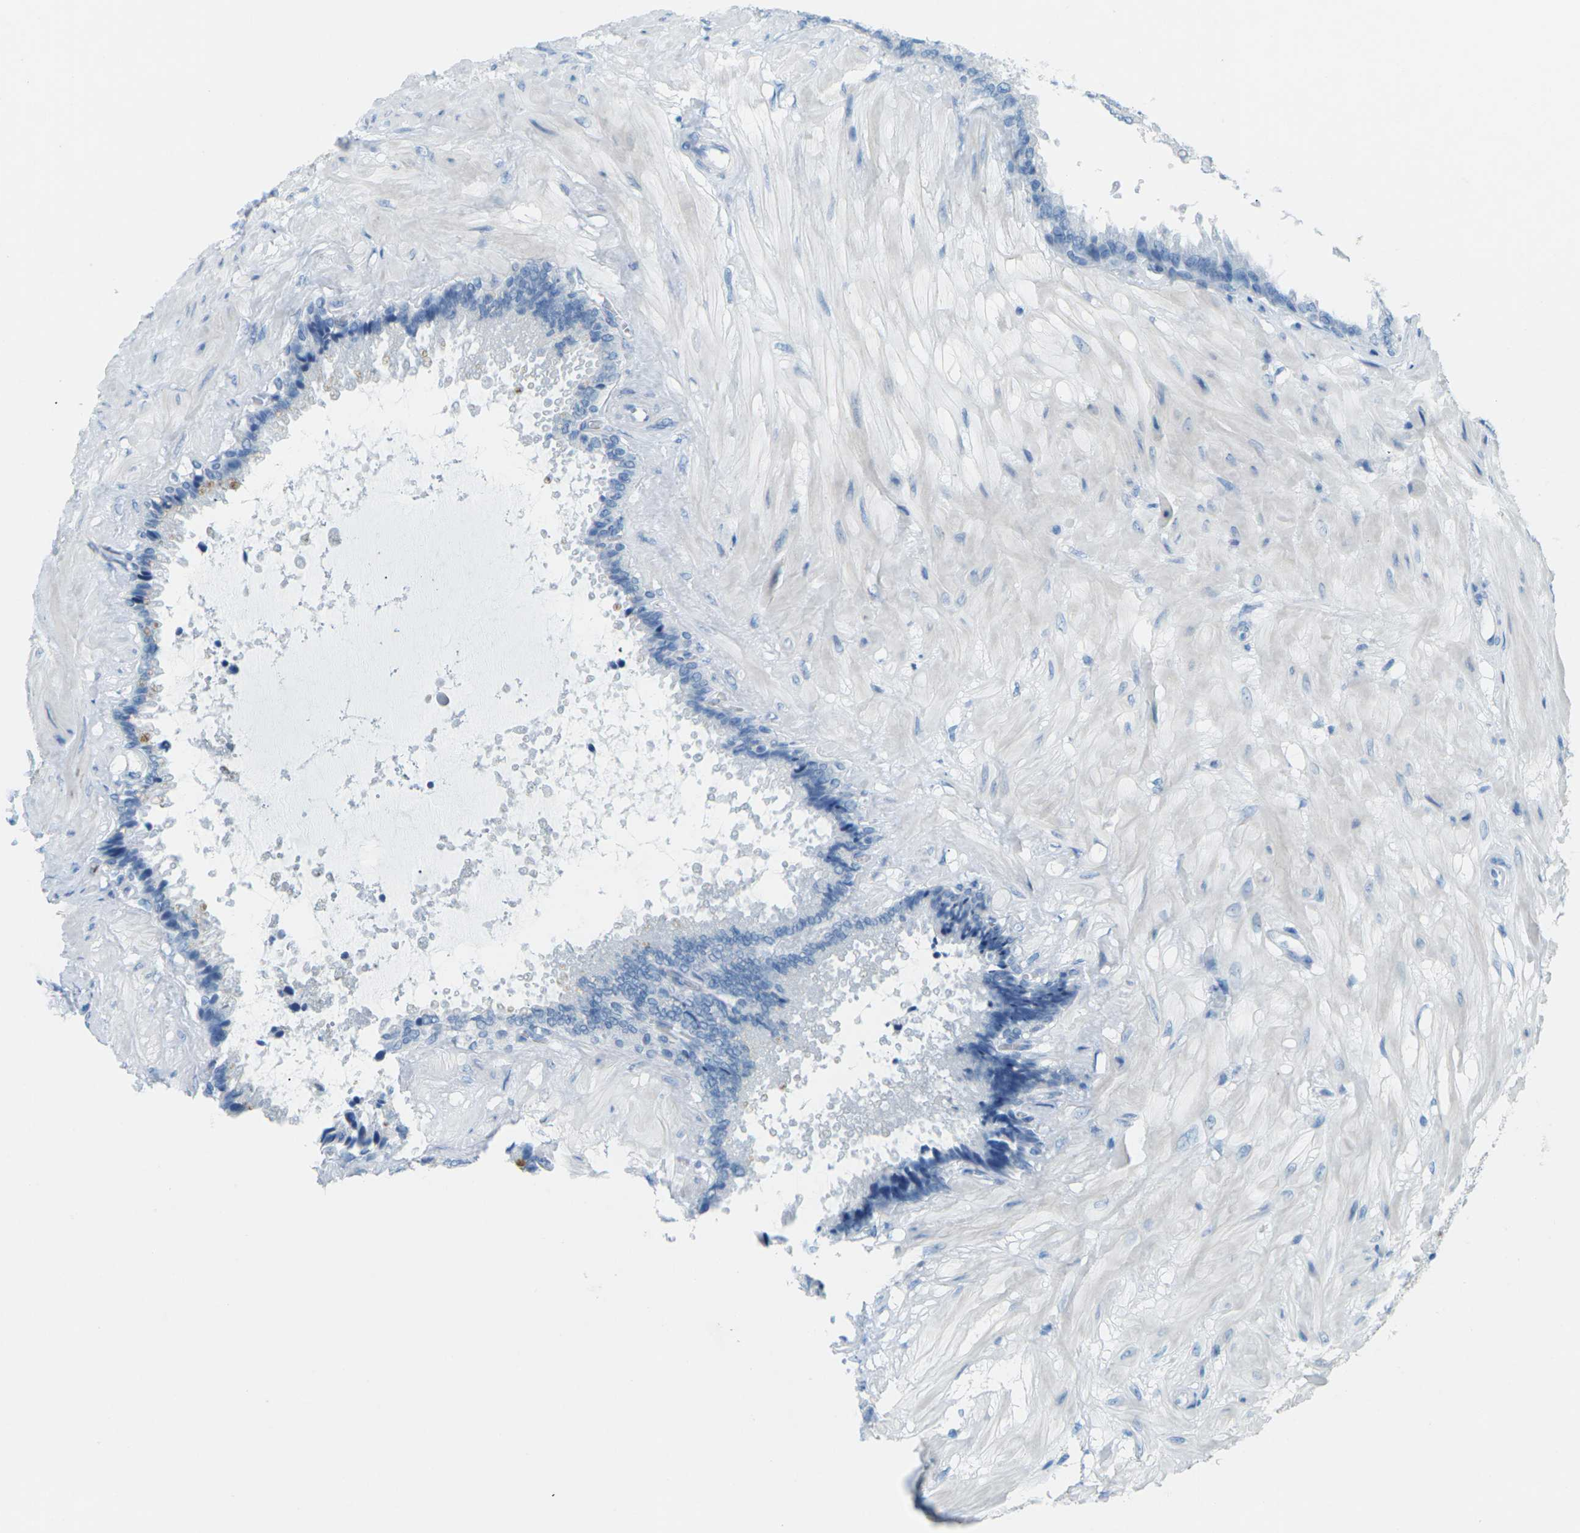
{"staining": {"intensity": "negative", "quantity": "none", "location": "none"}, "tissue": "seminal vesicle", "cell_type": "Glandular cells", "image_type": "normal", "snomed": [{"axis": "morphology", "description": "Normal tissue, NOS"}, {"axis": "topography", "description": "Seminal veicle"}], "caption": "IHC photomicrograph of benign human seminal vesicle stained for a protein (brown), which shows no expression in glandular cells.", "gene": "CDH16", "patient": {"sex": "male", "age": 46}}